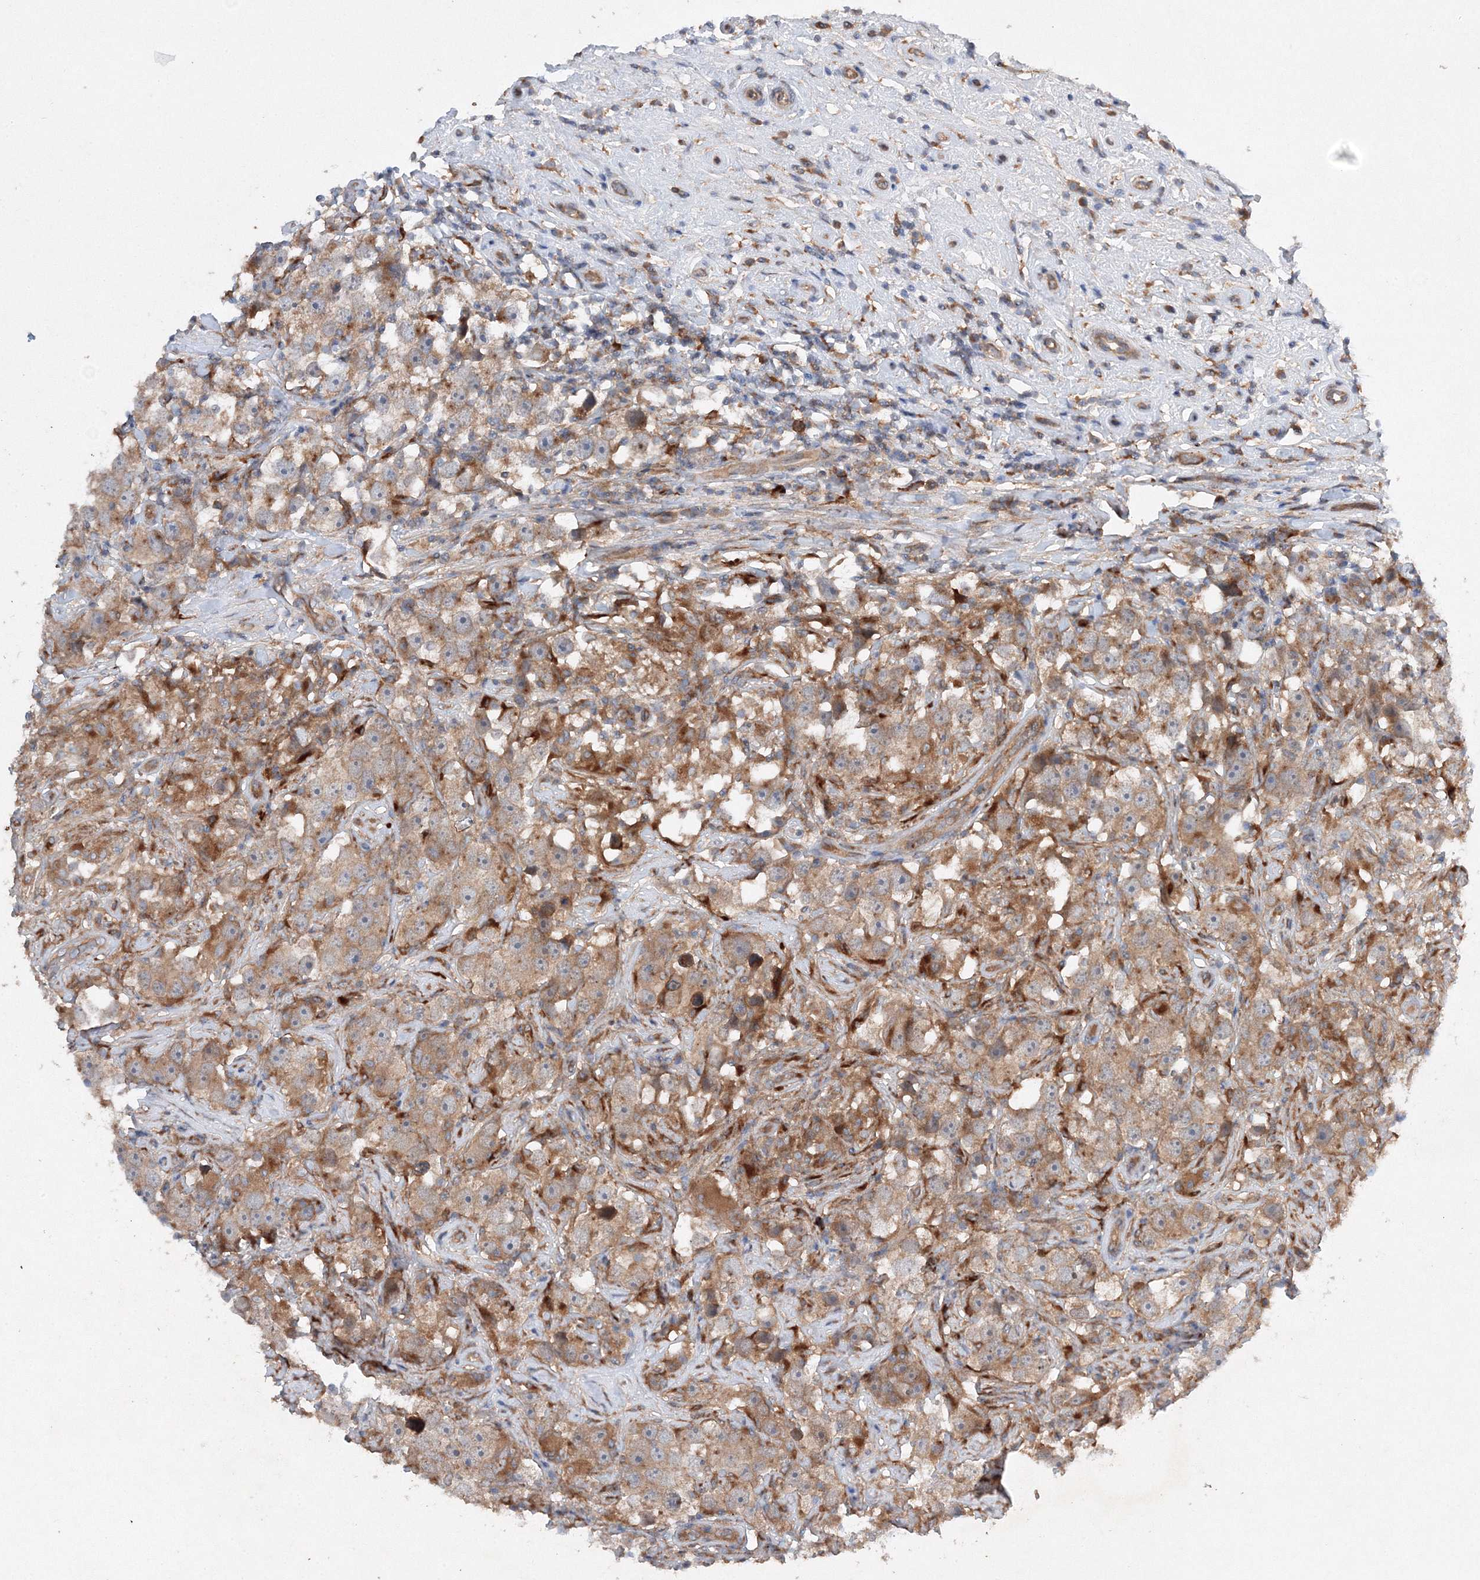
{"staining": {"intensity": "moderate", "quantity": ">75%", "location": "cytoplasmic/membranous"}, "tissue": "testis cancer", "cell_type": "Tumor cells", "image_type": "cancer", "snomed": [{"axis": "morphology", "description": "Seminoma, NOS"}, {"axis": "topography", "description": "Testis"}], "caption": "An image of human seminoma (testis) stained for a protein demonstrates moderate cytoplasmic/membranous brown staining in tumor cells. (brown staining indicates protein expression, while blue staining denotes nuclei).", "gene": "SLC36A1", "patient": {"sex": "male", "age": 49}}